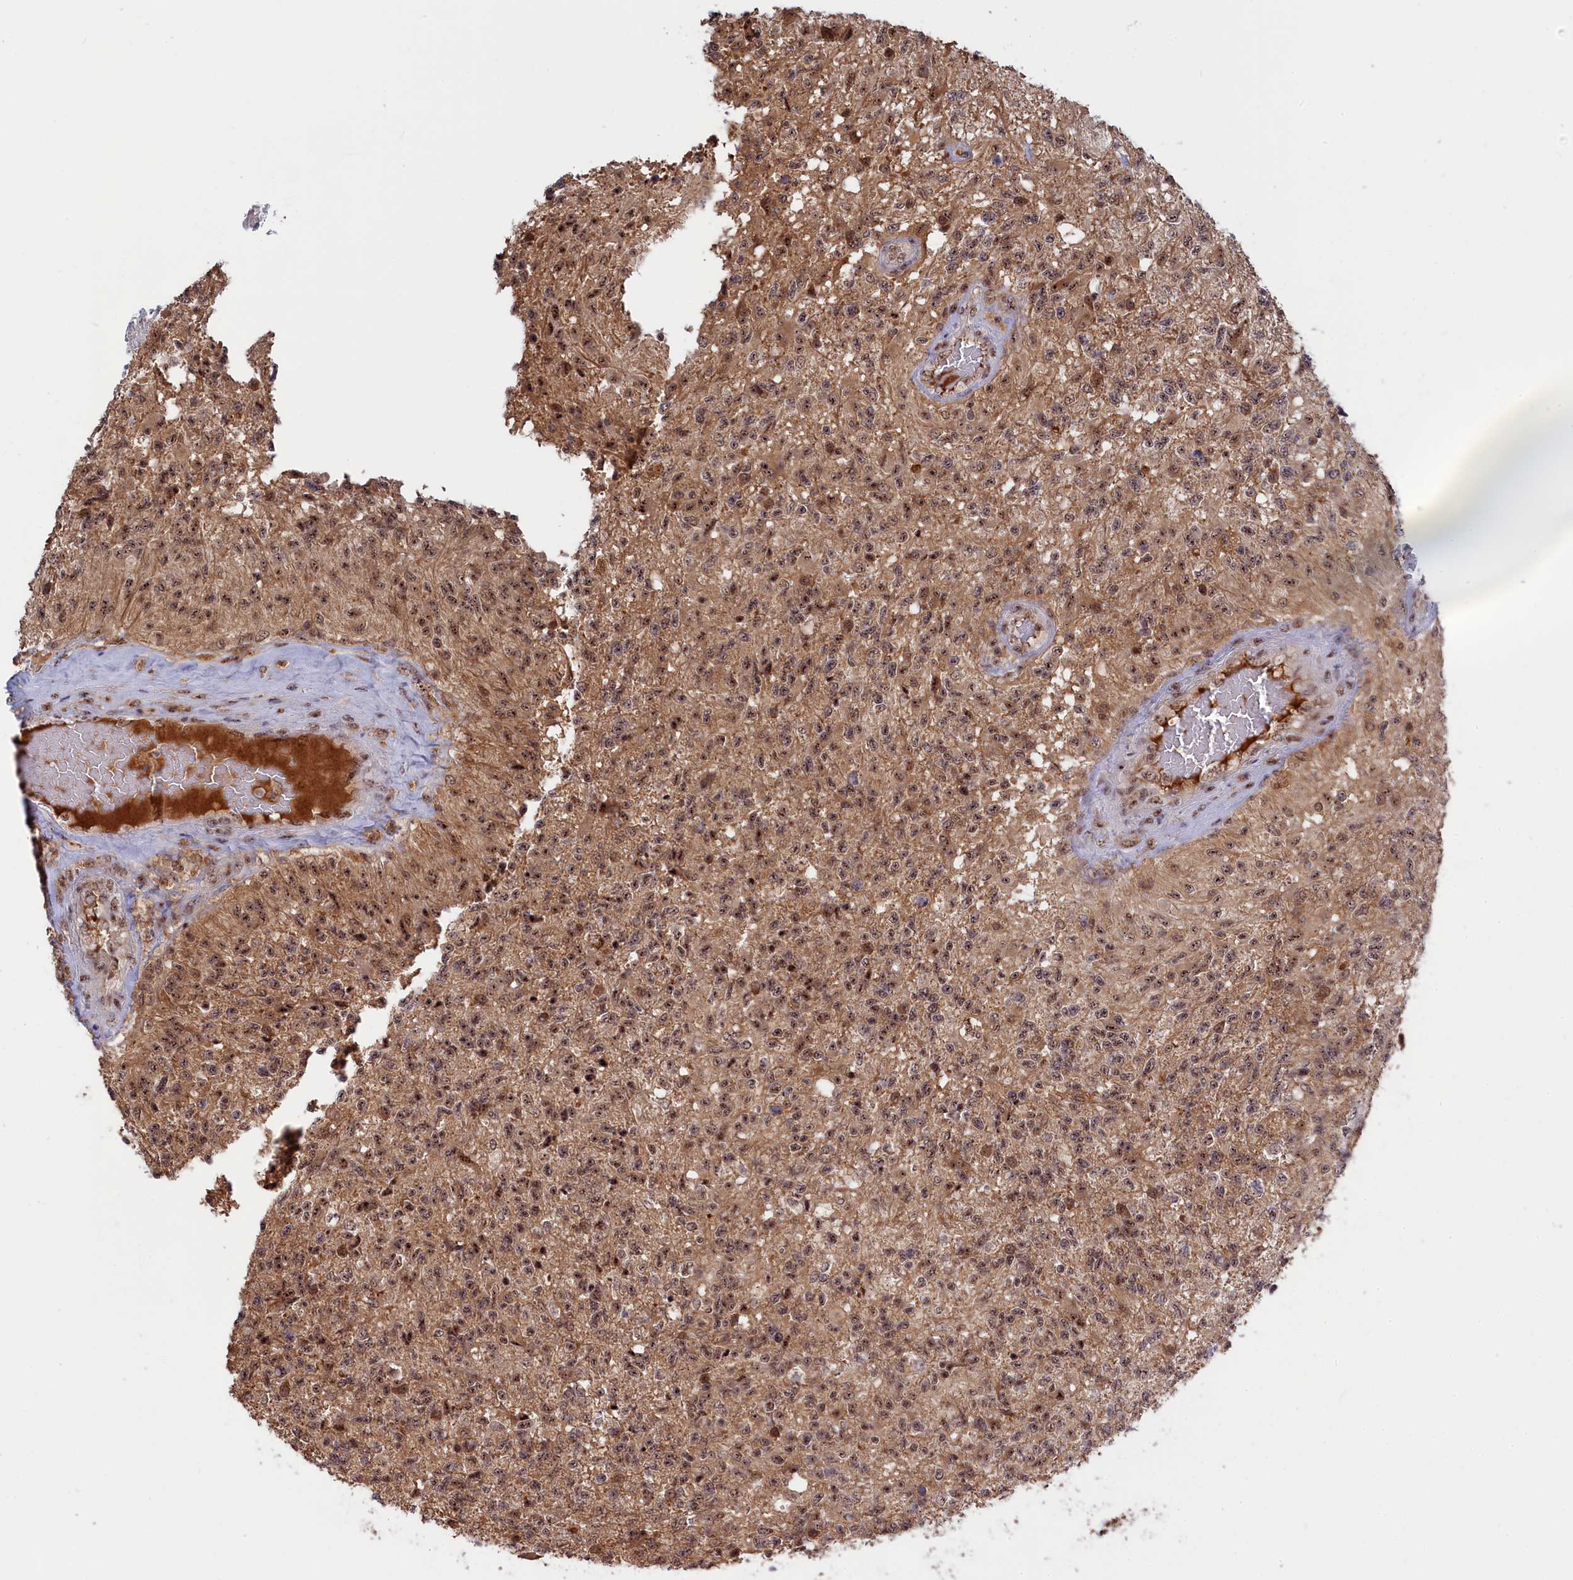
{"staining": {"intensity": "moderate", "quantity": ">75%", "location": "cytoplasmic/membranous,nuclear"}, "tissue": "glioma", "cell_type": "Tumor cells", "image_type": "cancer", "snomed": [{"axis": "morphology", "description": "Glioma, malignant, High grade"}, {"axis": "topography", "description": "Brain"}], "caption": "Immunohistochemistry (IHC) staining of malignant glioma (high-grade), which exhibits medium levels of moderate cytoplasmic/membranous and nuclear expression in about >75% of tumor cells indicating moderate cytoplasmic/membranous and nuclear protein staining. The staining was performed using DAB (brown) for protein detection and nuclei were counterstained in hematoxylin (blue).", "gene": "TAB1", "patient": {"sex": "male", "age": 56}}